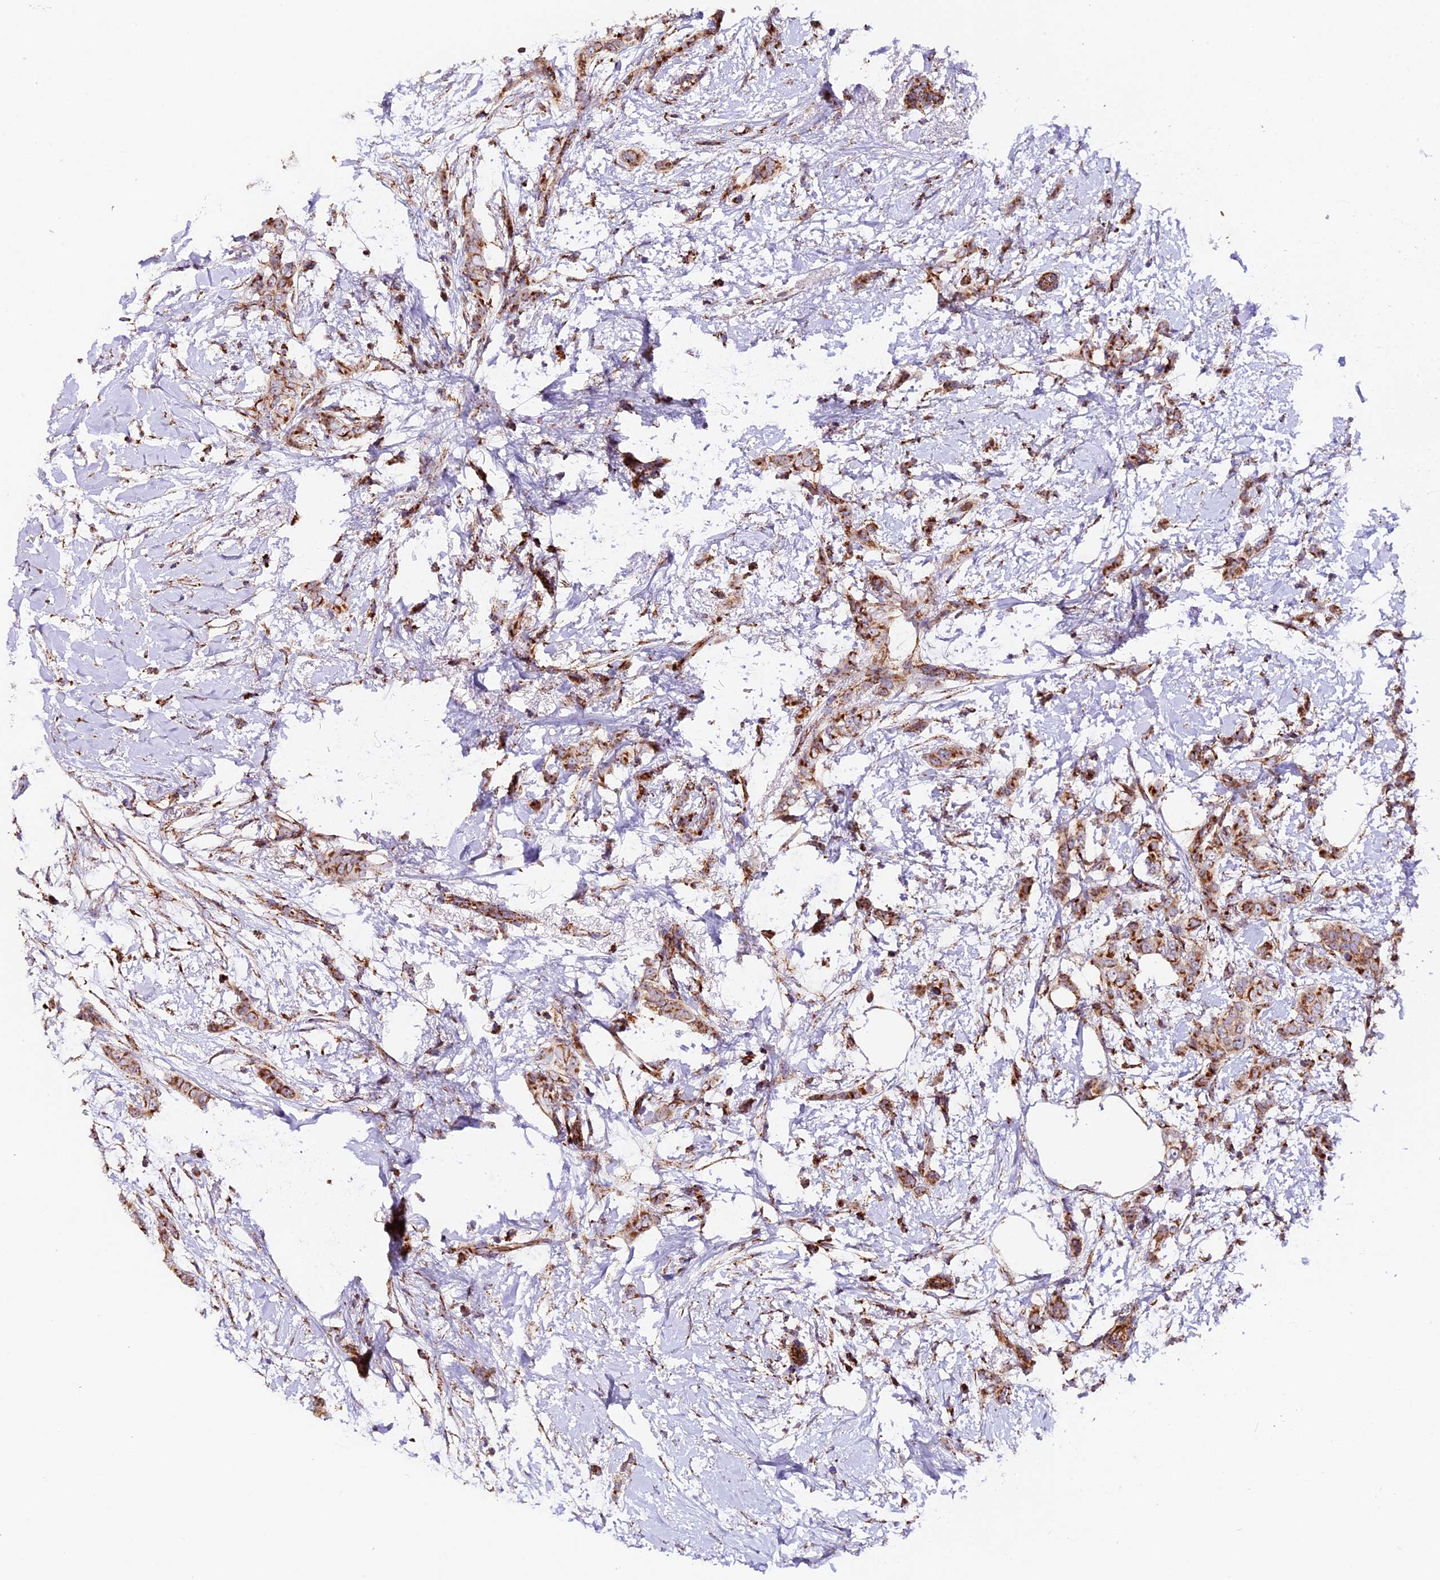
{"staining": {"intensity": "moderate", "quantity": ">75%", "location": "cytoplasmic/membranous"}, "tissue": "breast cancer", "cell_type": "Tumor cells", "image_type": "cancer", "snomed": [{"axis": "morphology", "description": "Duct carcinoma"}, {"axis": "topography", "description": "Breast"}], "caption": "Moderate cytoplasmic/membranous expression is present in approximately >75% of tumor cells in breast cancer. The protein is shown in brown color, while the nuclei are stained blue.", "gene": "NDUFA8", "patient": {"sex": "female", "age": 72}}